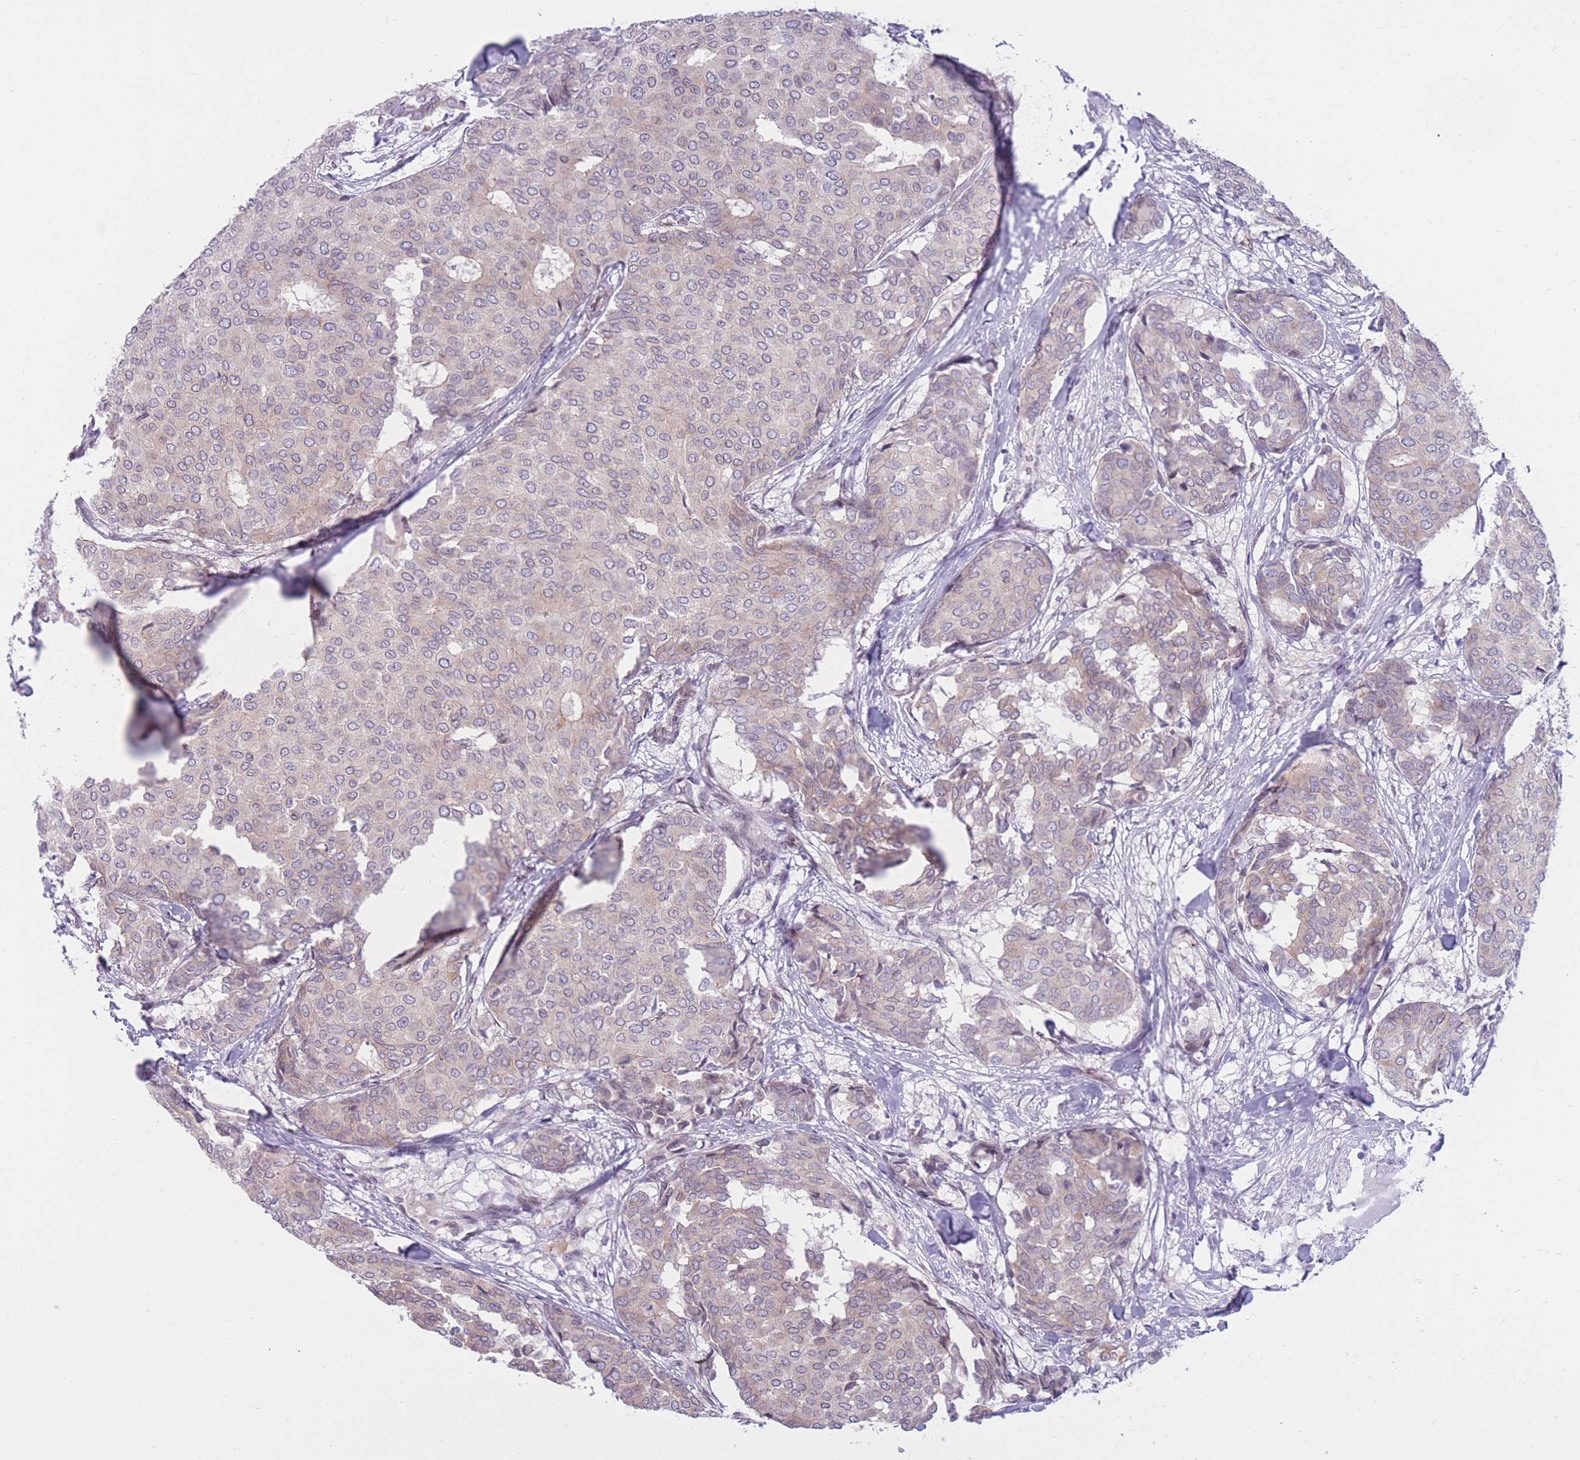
{"staining": {"intensity": "moderate", "quantity": "25%-75%", "location": "cytoplasmic/membranous"}, "tissue": "breast cancer", "cell_type": "Tumor cells", "image_type": "cancer", "snomed": [{"axis": "morphology", "description": "Duct carcinoma"}, {"axis": "topography", "description": "Breast"}], "caption": "The immunohistochemical stain shows moderate cytoplasmic/membranous positivity in tumor cells of breast cancer (infiltrating ductal carcinoma) tissue. The protein is stained brown, and the nuclei are stained in blue (DAB (3,3'-diaminobenzidine) IHC with brightfield microscopy, high magnification).", "gene": "HOOK2", "patient": {"sex": "female", "age": 75}}